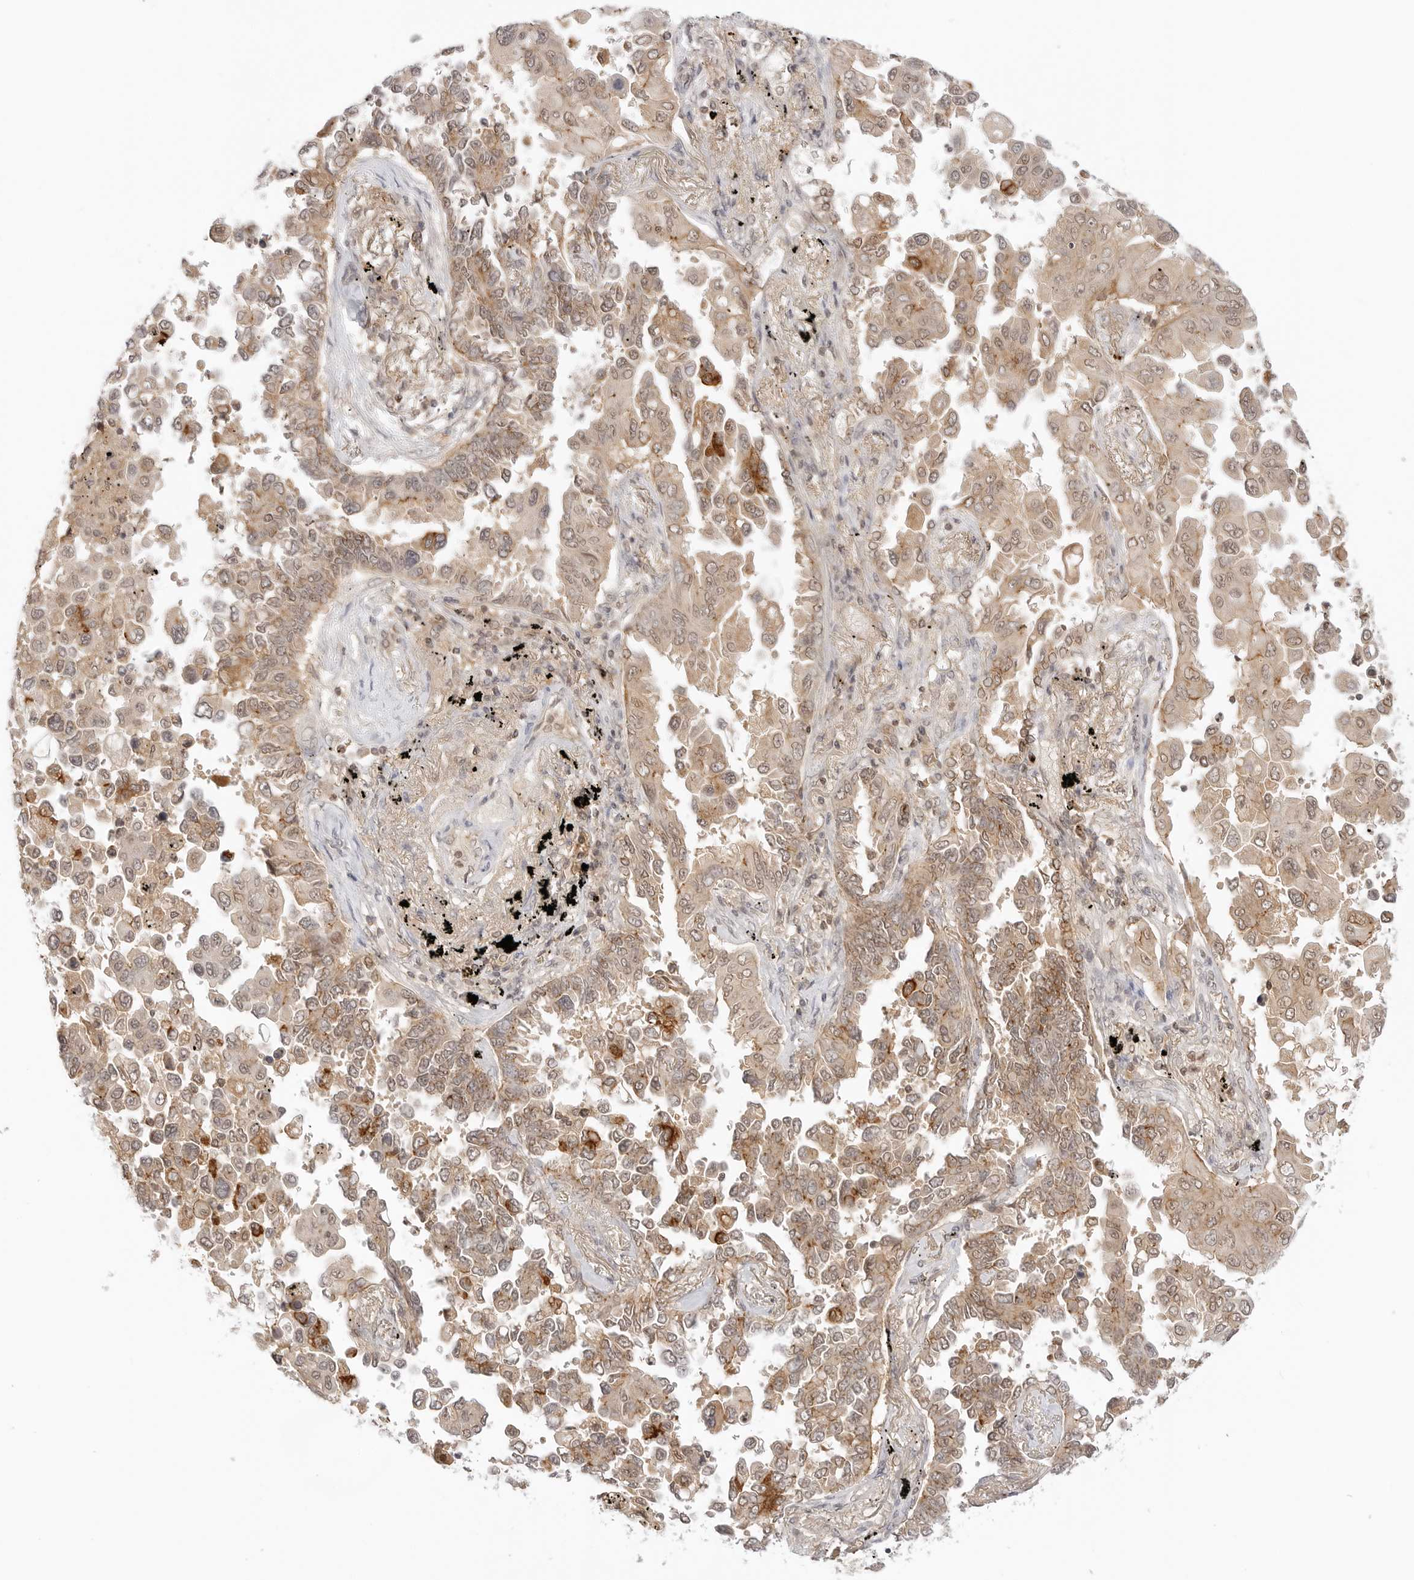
{"staining": {"intensity": "moderate", "quantity": ">75%", "location": "cytoplasmic/membranous,nuclear"}, "tissue": "lung cancer", "cell_type": "Tumor cells", "image_type": "cancer", "snomed": [{"axis": "morphology", "description": "Adenocarcinoma, NOS"}, {"axis": "topography", "description": "Lung"}], "caption": "Protein analysis of lung adenocarcinoma tissue reveals moderate cytoplasmic/membranous and nuclear expression in about >75% of tumor cells. (Brightfield microscopy of DAB IHC at high magnification).", "gene": "EPHA1", "patient": {"sex": "female", "age": 67}}